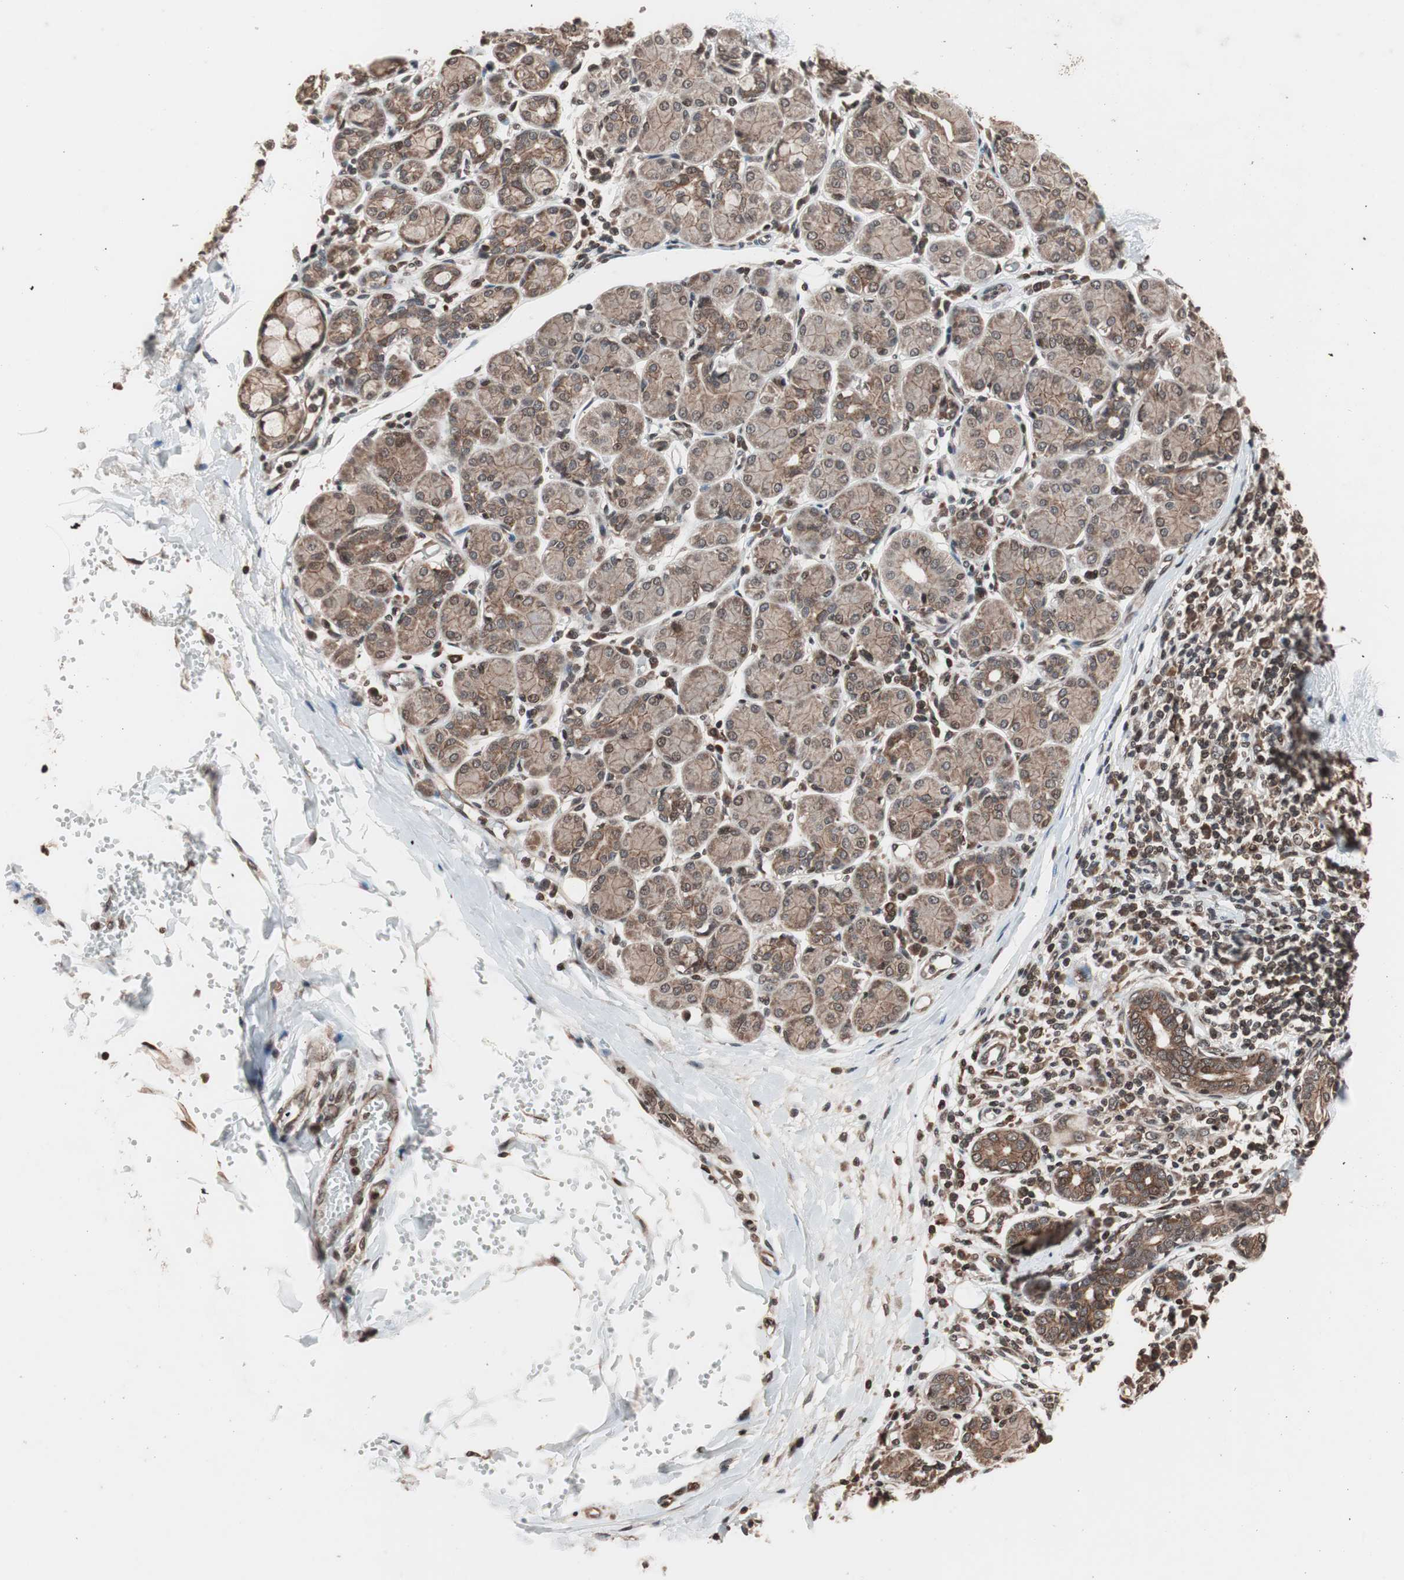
{"staining": {"intensity": "moderate", "quantity": ">75%", "location": "cytoplasmic/membranous"}, "tissue": "salivary gland", "cell_type": "Glandular cells", "image_type": "normal", "snomed": [{"axis": "morphology", "description": "Normal tissue, NOS"}, {"axis": "morphology", "description": "Inflammation, NOS"}, {"axis": "topography", "description": "Lymph node"}, {"axis": "topography", "description": "Salivary gland"}], "caption": "Immunohistochemistry histopathology image of benign human salivary gland stained for a protein (brown), which exhibits medium levels of moderate cytoplasmic/membranous expression in approximately >75% of glandular cells.", "gene": "ZFC3H1", "patient": {"sex": "male", "age": 3}}